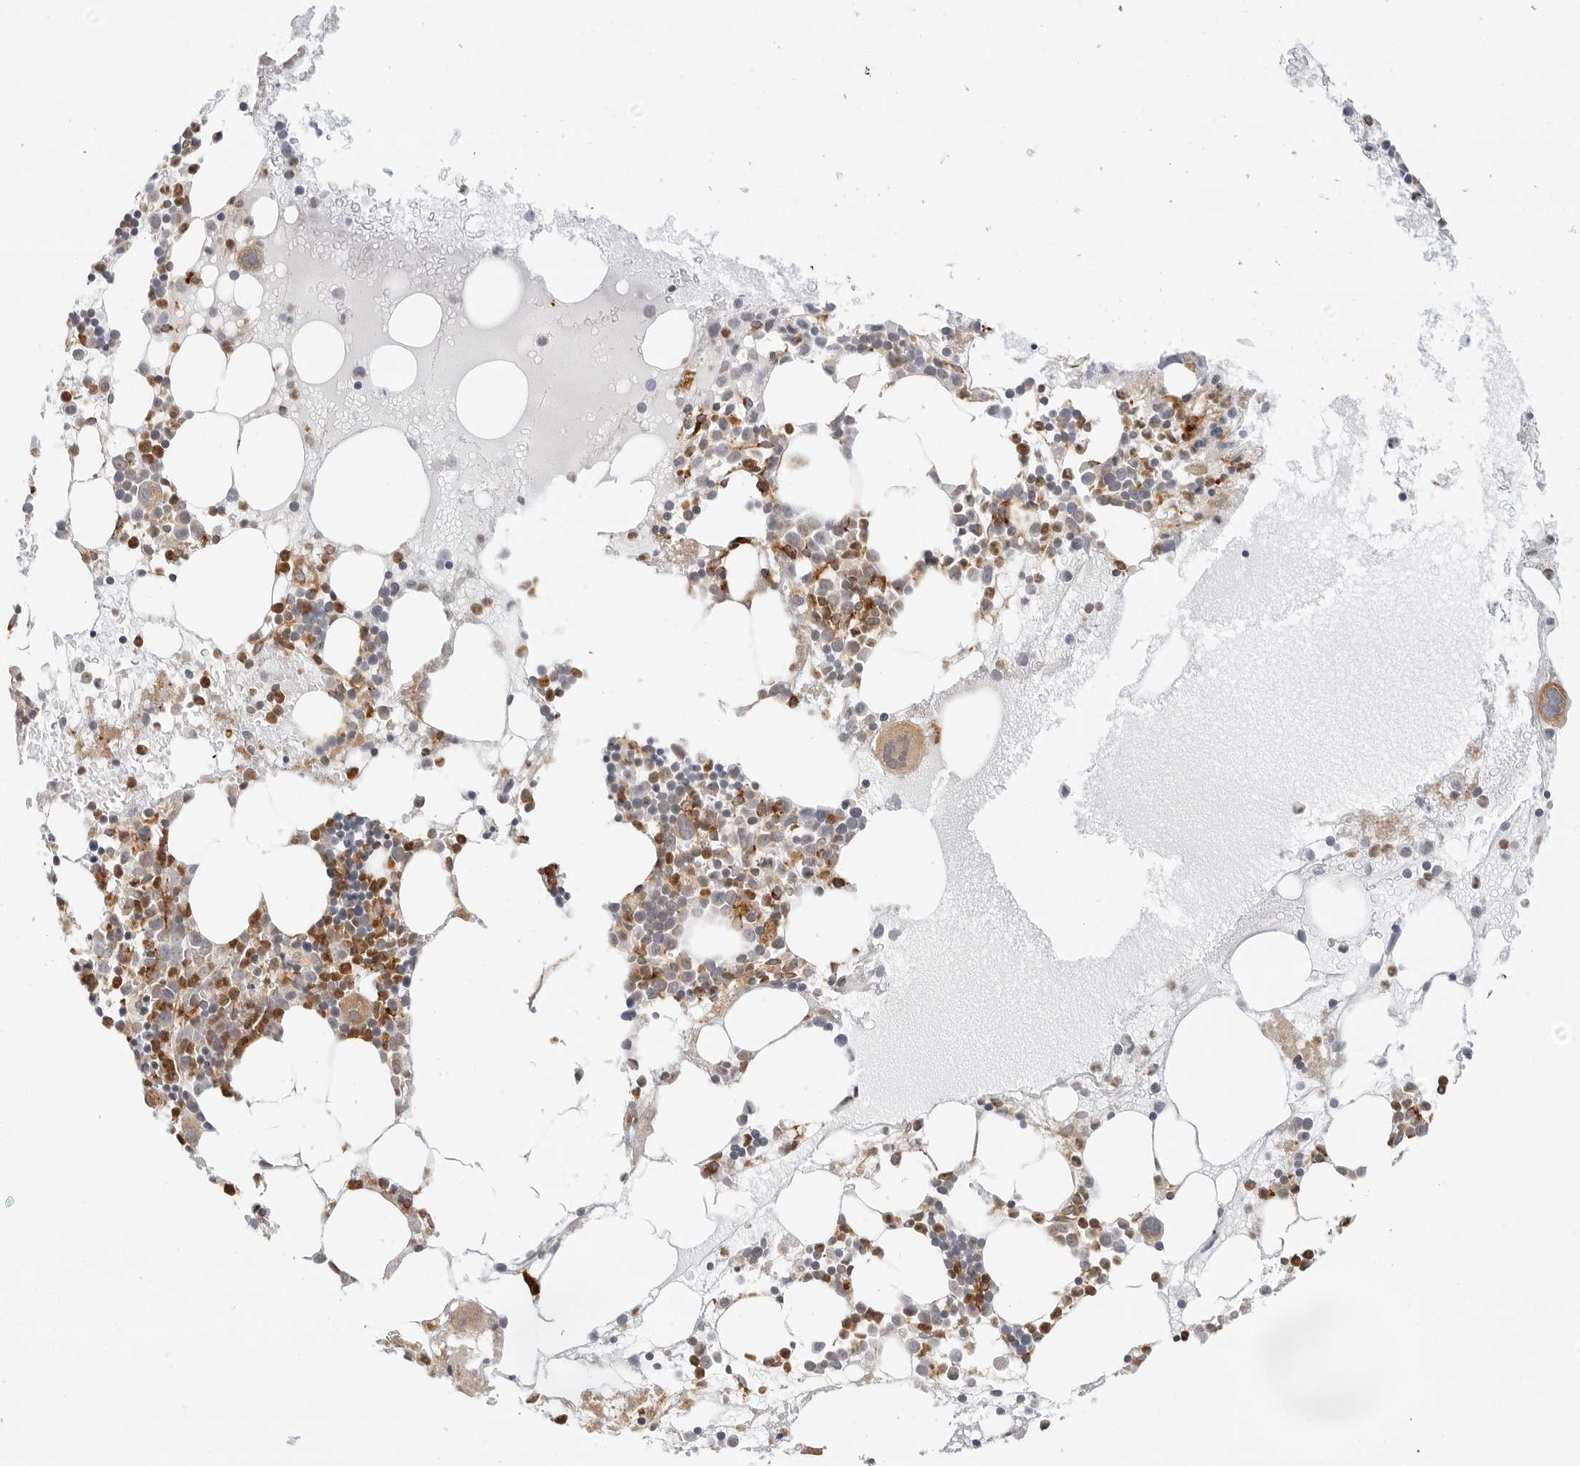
{"staining": {"intensity": "moderate", "quantity": "25%-75%", "location": "cytoplasmic/membranous"}, "tissue": "bone marrow", "cell_type": "Hematopoietic cells", "image_type": "normal", "snomed": [{"axis": "morphology", "description": "Normal tissue, NOS"}, {"axis": "topography", "description": "Bone marrow"}], "caption": "Immunohistochemistry (IHC) (DAB) staining of unremarkable human bone marrow reveals moderate cytoplasmic/membranous protein staining in approximately 25%-75% of hematopoietic cells.", "gene": "C1QTNF1", "patient": {"sex": "female", "age": 52}}